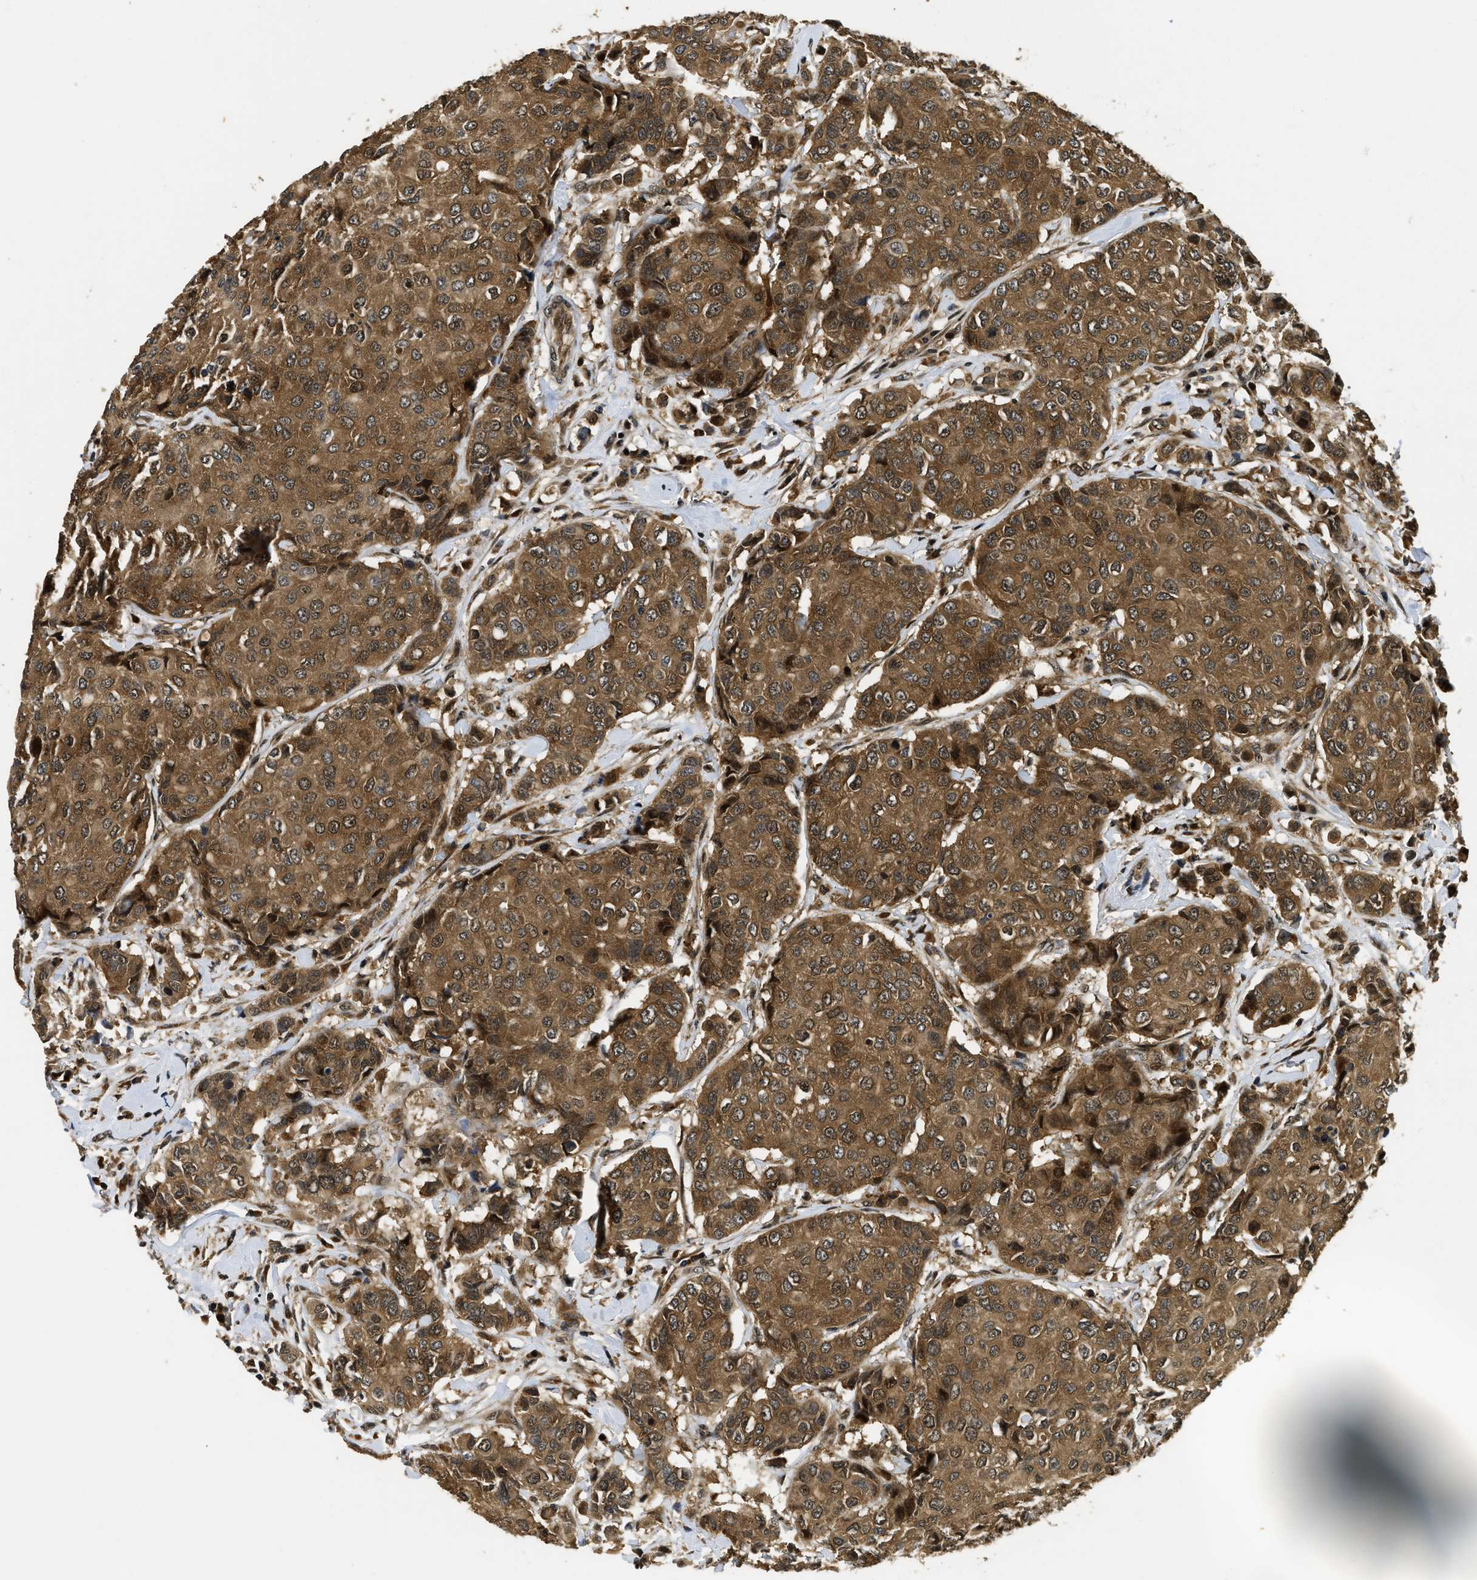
{"staining": {"intensity": "moderate", "quantity": ">75%", "location": "cytoplasmic/membranous"}, "tissue": "breast cancer", "cell_type": "Tumor cells", "image_type": "cancer", "snomed": [{"axis": "morphology", "description": "Duct carcinoma"}, {"axis": "topography", "description": "Breast"}], "caption": "Immunohistochemistry (IHC) micrograph of neoplastic tissue: breast cancer stained using IHC demonstrates medium levels of moderate protein expression localized specifically in the cytoplasmic/membranous of tumor cells, appearing as a cytoplasmic/membranous brown color.", "gene": "ADSL", "patient": {"sex": "female", "age": 27}}